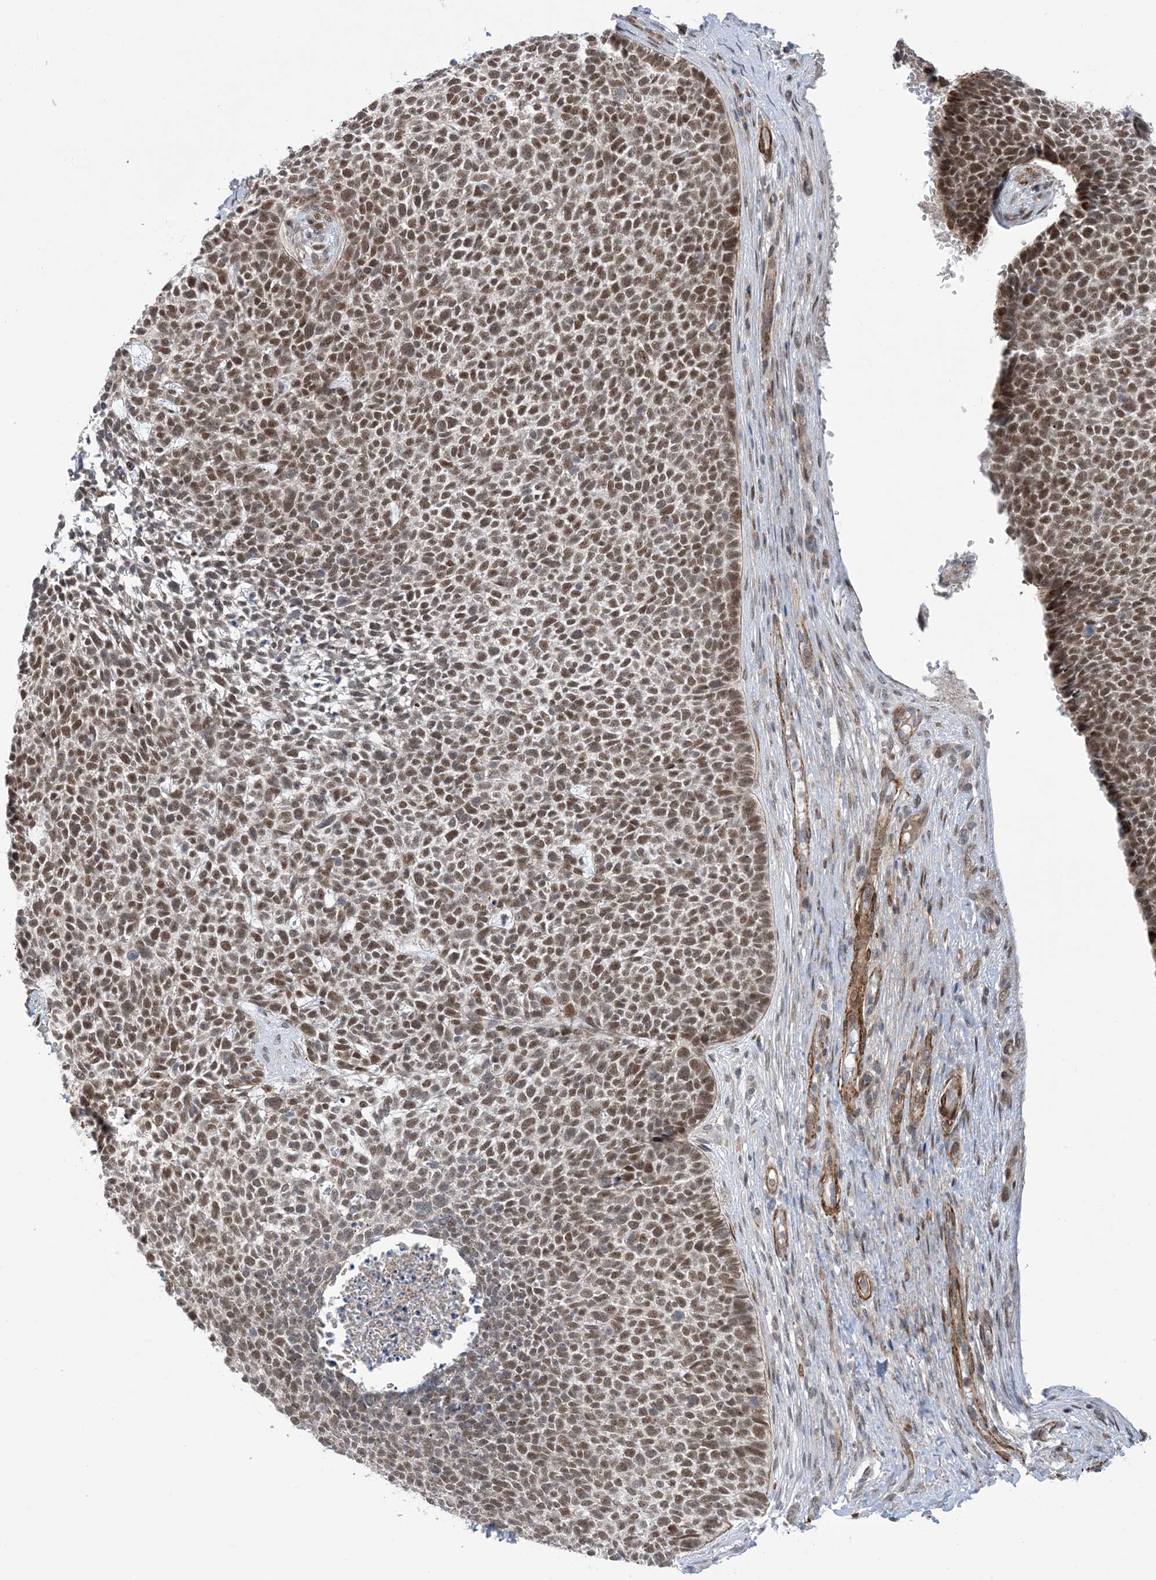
{"staining": {"intensity": "moderate", "quantity": ">75%", "location": "nuclear"}, "tissue": "skin cancer", "cell_type": "Tumor cells", "image_type": "cancer", "snomed": [{"axis": "morphology", "description": "Basal cell carcinoma"}, {"axis": "topography", "description": "Skin"}], "caption": "Protein staining of skin cancer tissue displays moderate nuclear staining in approximately >75% of tumor cells. (Stains: DAB (3,3'-diaminobenzidine) in brown, nuclei in blue, Microscopy: brightfield microscopy at high magnification).", "gene": "ZNF8", "patient": {"sex": "female", "age": 84}}